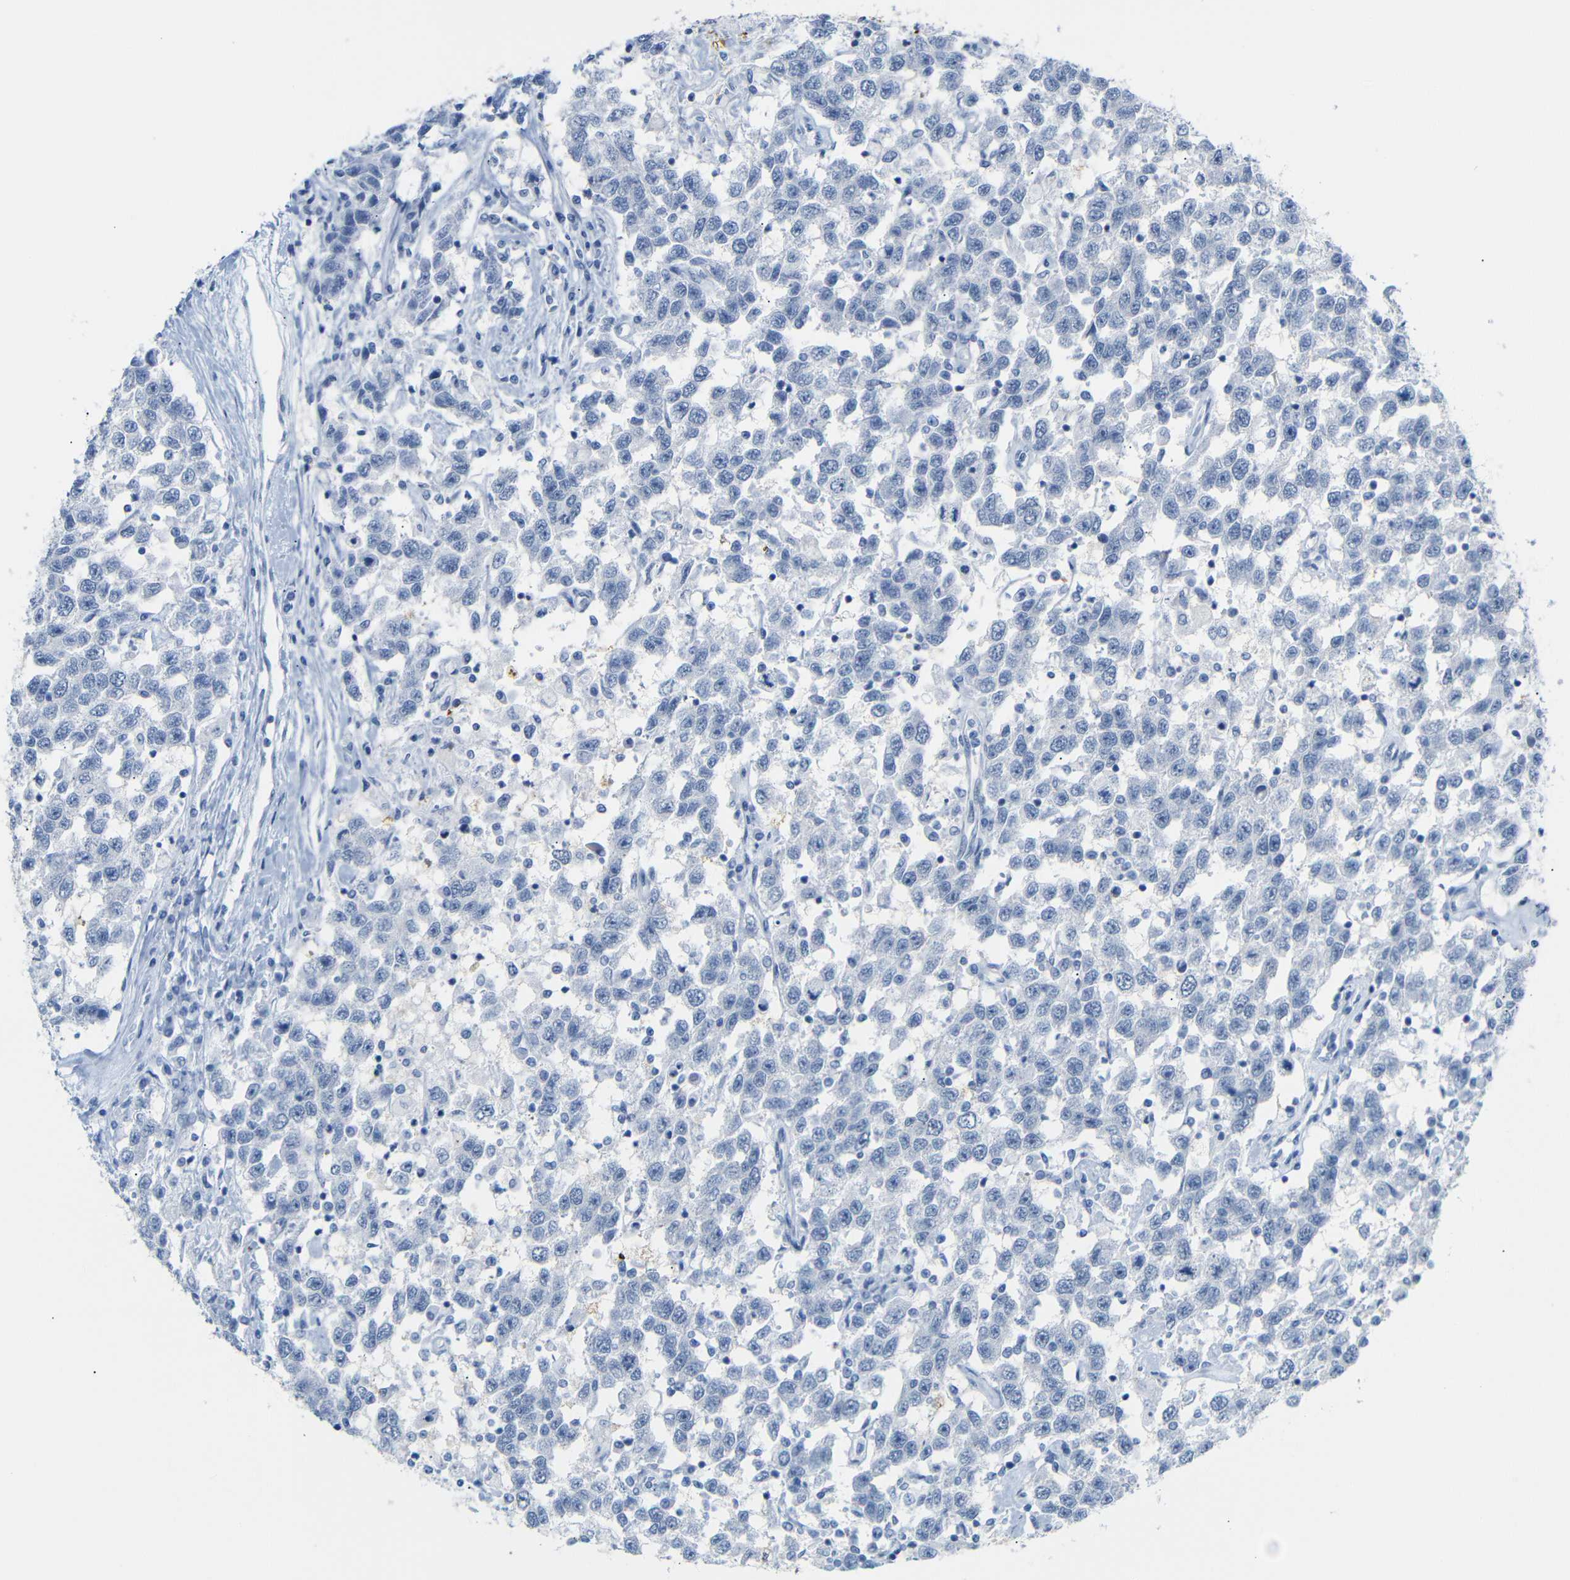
{"staining": {"intensity": "negative", "quantity": "none", "location": "none"}, "tissue": "testis cancer", "cell_type": "Tumor cells", "image_type": "cancer", "snomed": [{"axis": "morphology", "description": "Seminoma, NOS"}, {"axis": "topography", "description": "Testis"}], "caption": "The photomicrograph exhibits no staining of tumor cells in testis cancer.", "gene": "MT1A", "patient": {"sex": "male", "age": 41}}